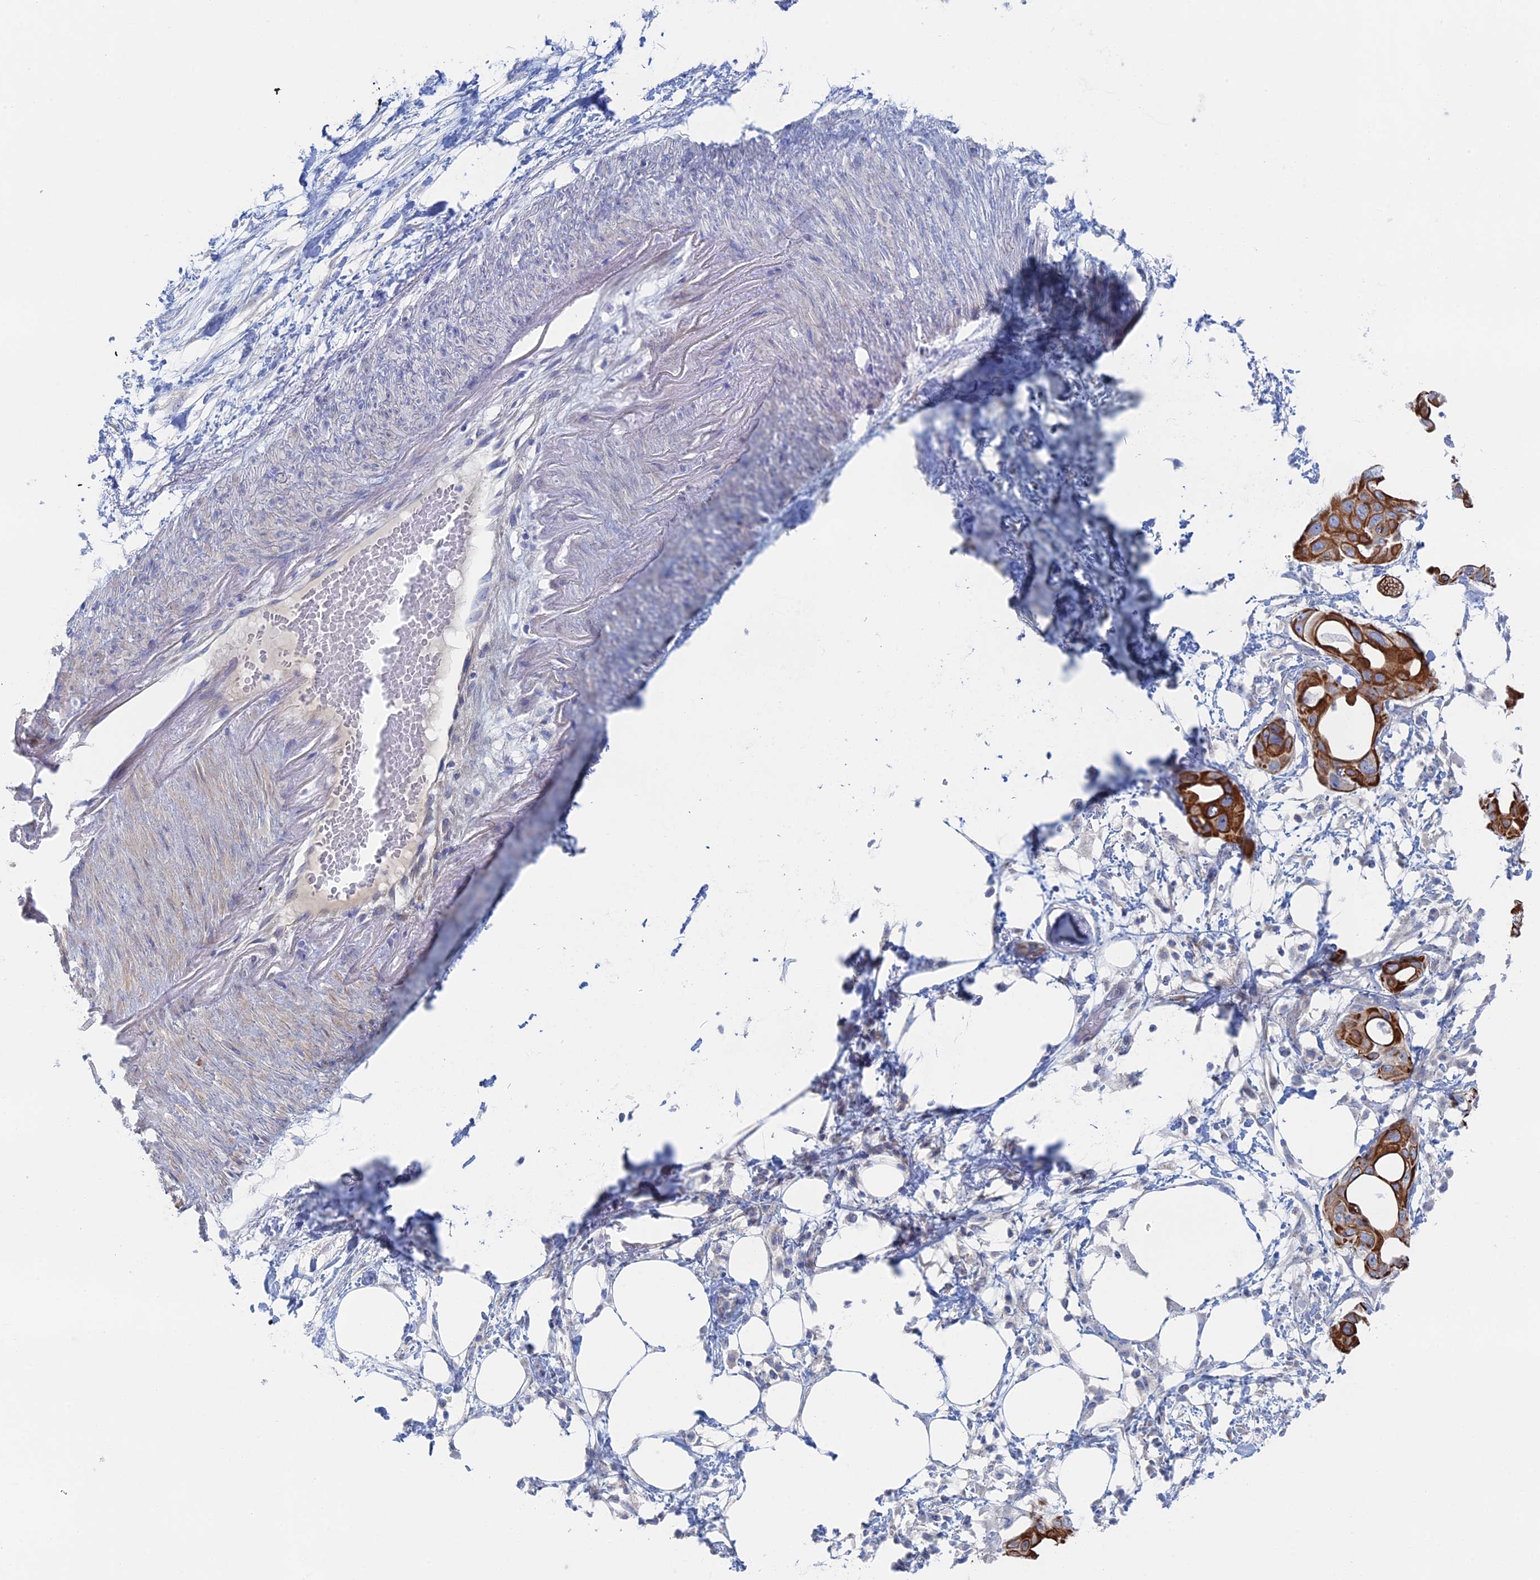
{"staining": {"intensity": "strong", "quantity": ">75%", "location": "cytoplasmic/membranous"}, "tissue": "pancreatic cancer", "cell_type": "Tumor cells", "image_type": "cancer", "snomed": [{"axis": "morphology", "description": "Adenocarcinoma, NOS"}, {"axis": "topography", "description": "Pancreas"}], "caption": "A high-resolution micrograph shows immunohistochemistry (IHC) staining of adenocarcinoma (pancreatic), which demonstrates strong cytoplasmic/membranous staining in about >75% of tumor cells.", "gene": "IL7", "patient": {"sex": "male", "age": 68}}